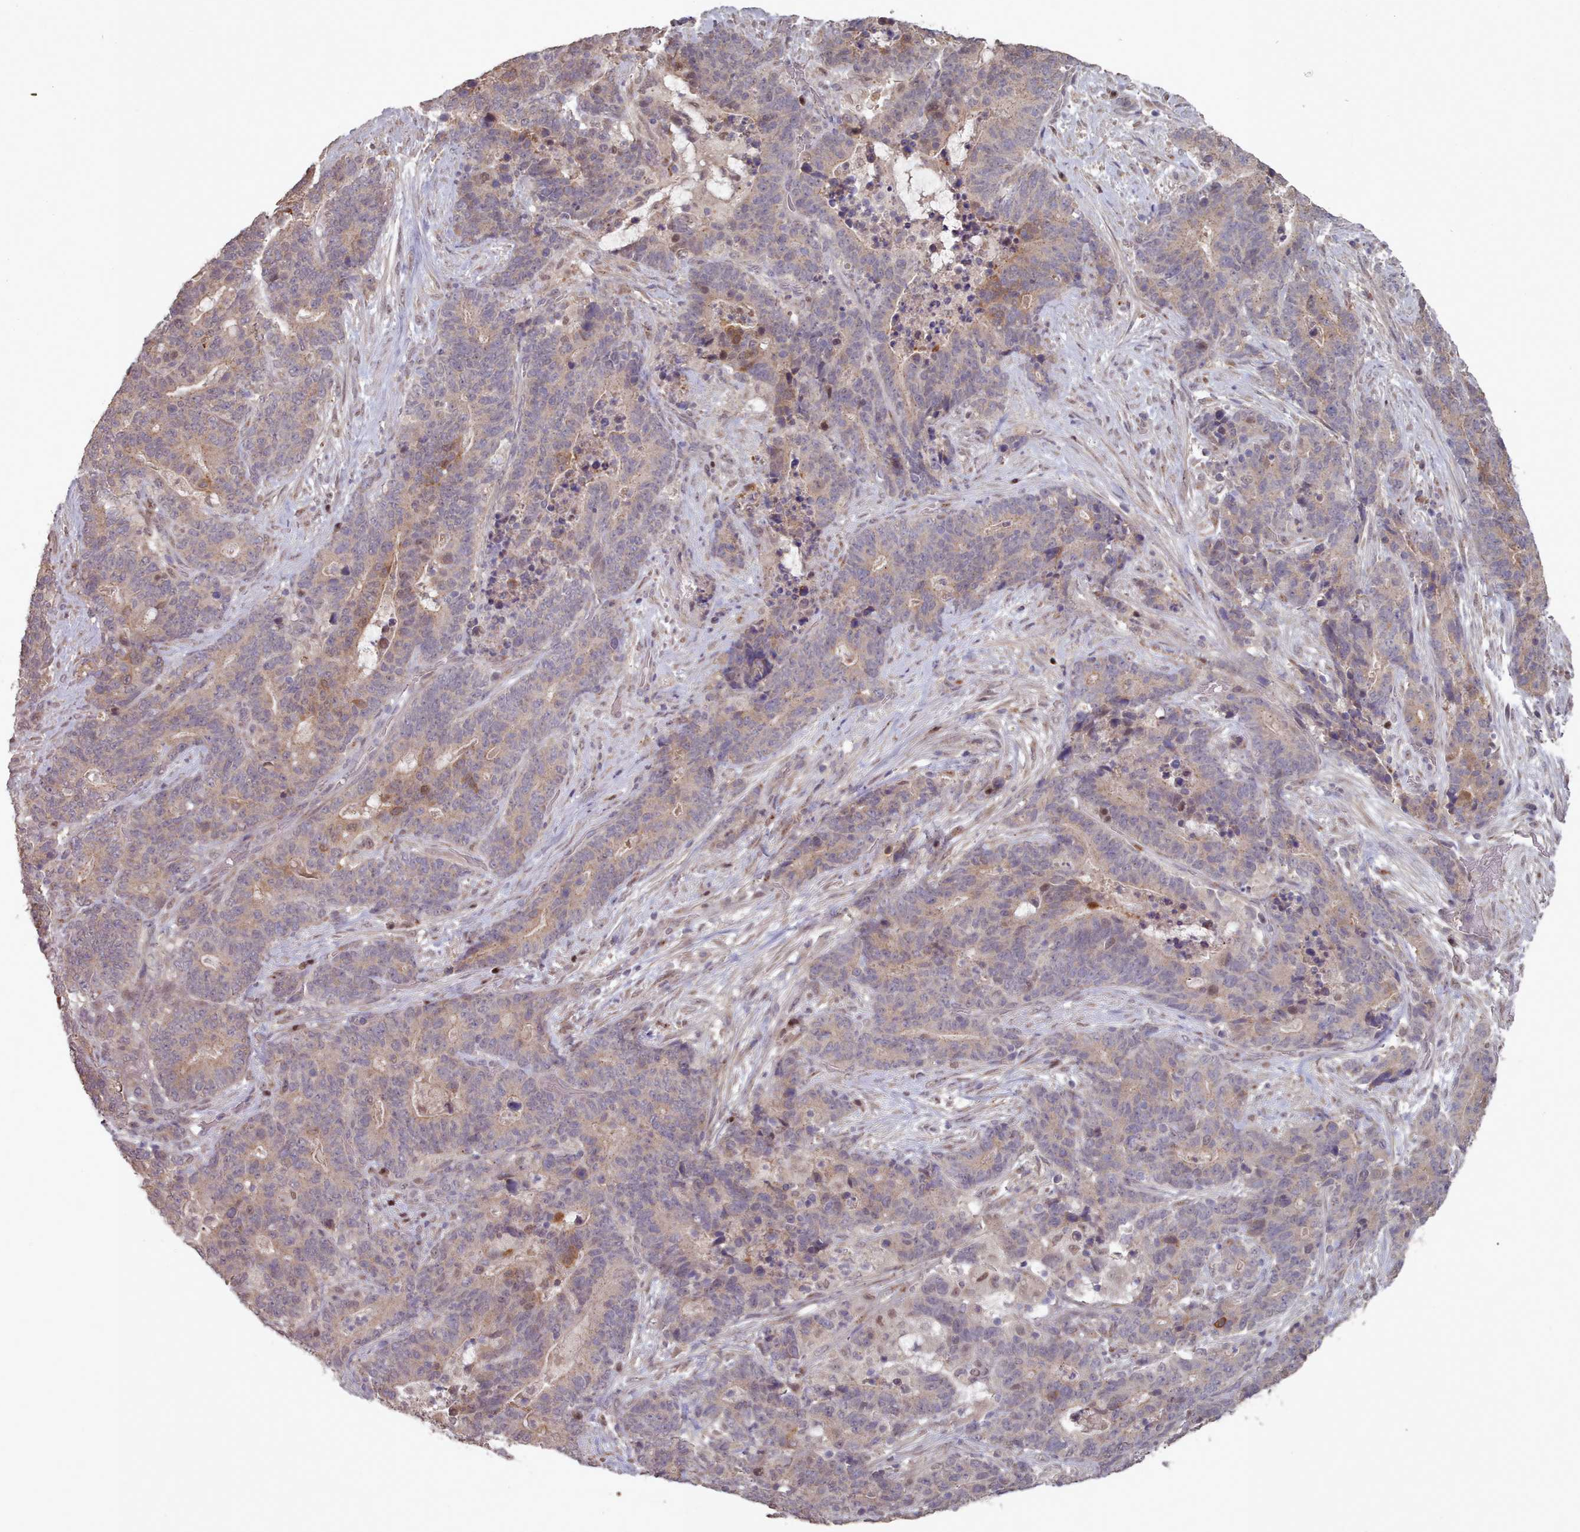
{"staining": {"intensity": "moderate", "quantity": "<25%", "location": "cytoplasmic/membranous,nuclear"}, "tissue": "stomach cancer", "cell_type": "Tumor cells", "image_type": "cancer", "snomed": [{"axis": "morphology", "description": "Normal tissue, NOS"}, {"axis": "morphology", "description": "Adenocarcinoma, NOS"}, {"axis": "topography", "description": "Stomach"}], "caption": "An image of human stomach adenocarcinoma stained for a protein demonstrates moderate cytoplasmic/membranous and nuclear brown staining in tumor cells.", "gene": "ERCC6L", "patient": {"sex": "female", "age": 64}}